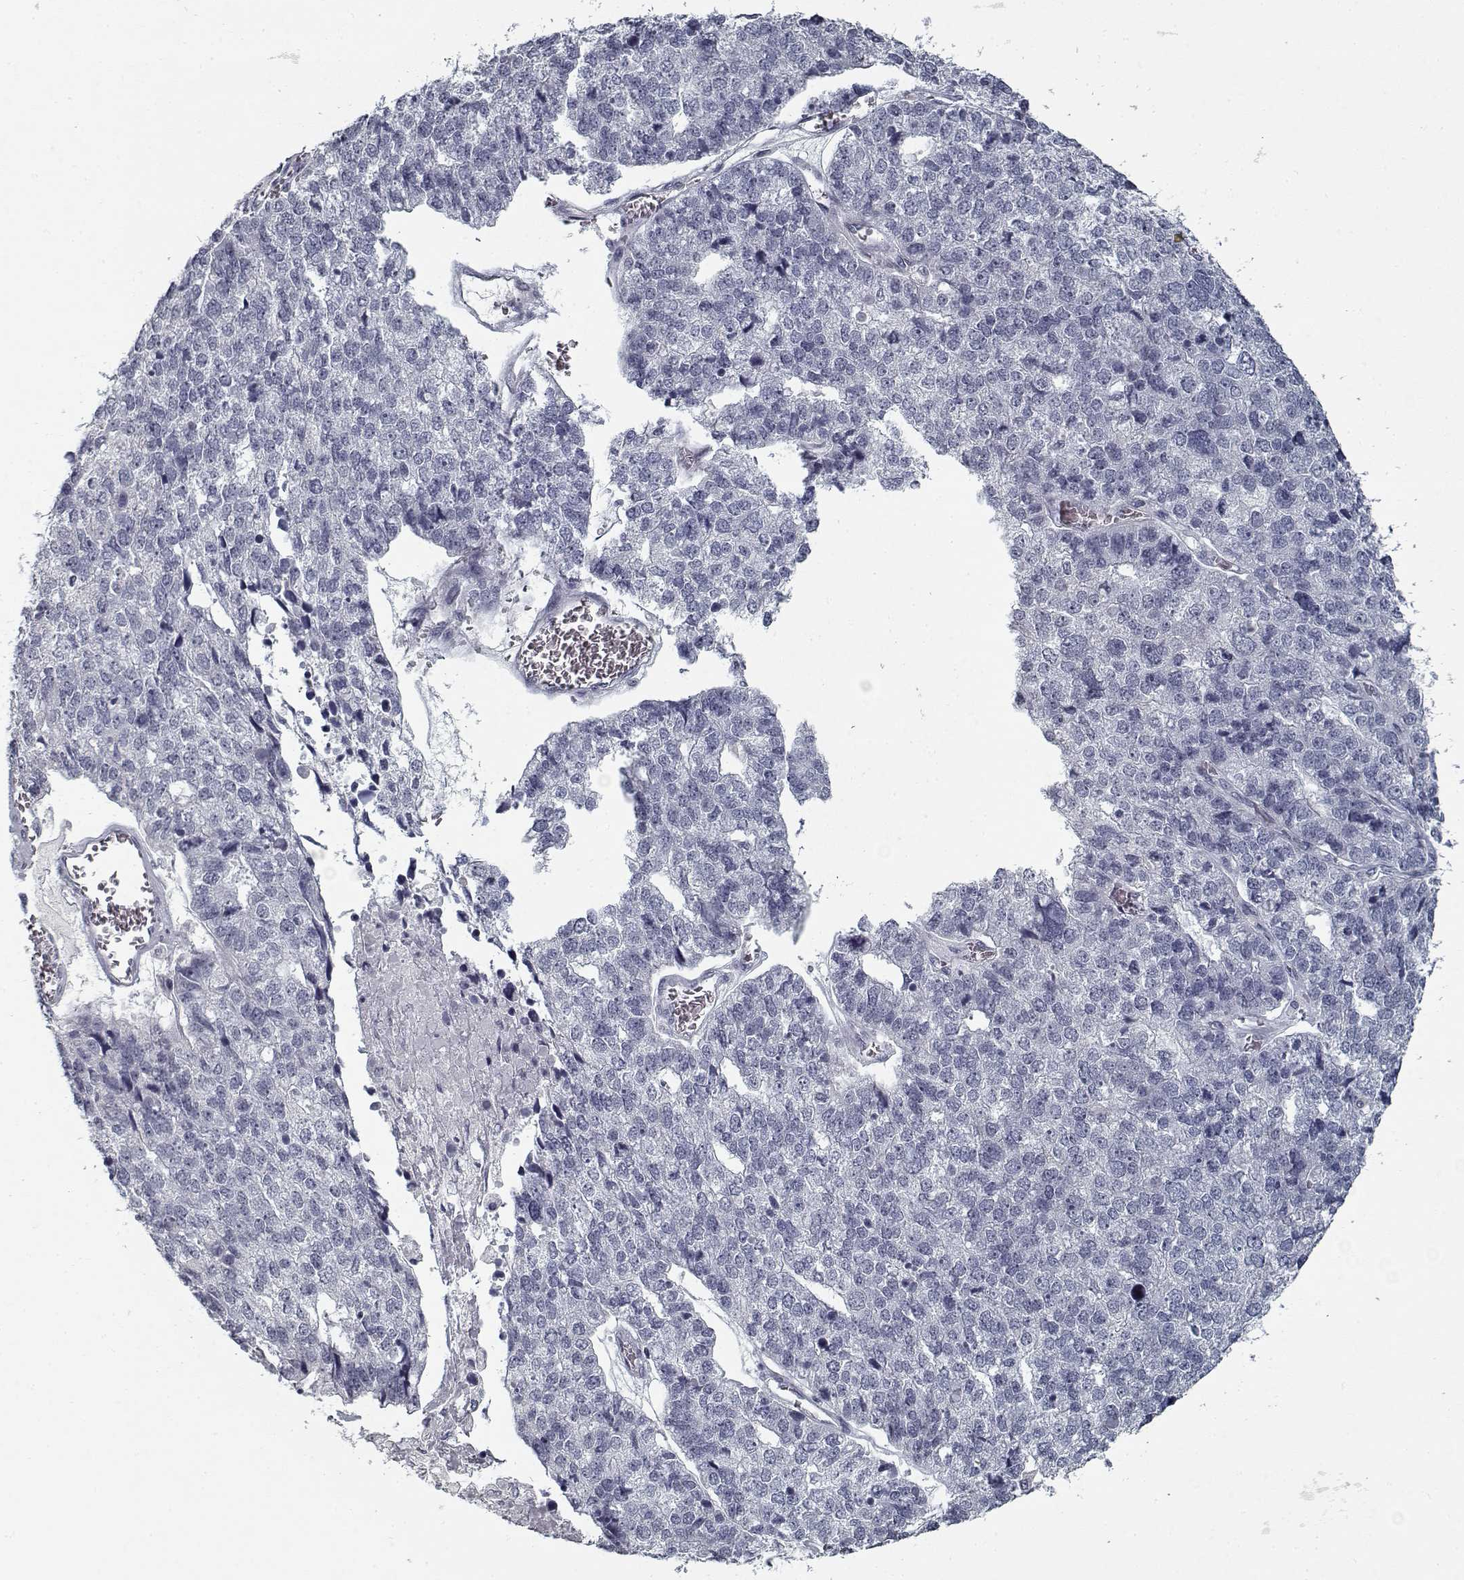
{"staining": {"intensity": "negative", "quantity": "none", "location": "none"}, "tissue": "stomach cancer", "cell_type": "Tumor cells", "image_type": "cancer", "snomed": [{"axis": "morphology", "description": "Adenocarcinoma, NOS"}, {"axis": "topography", "description": "Stomach"}], "caption": "Stomach cancer was stained to show a protein in brown. There is no significant staining in tumor cells. Nuclei are stained in blue.", "gene": "GAD2", "patient": {"sex": "male", "age": 69}}